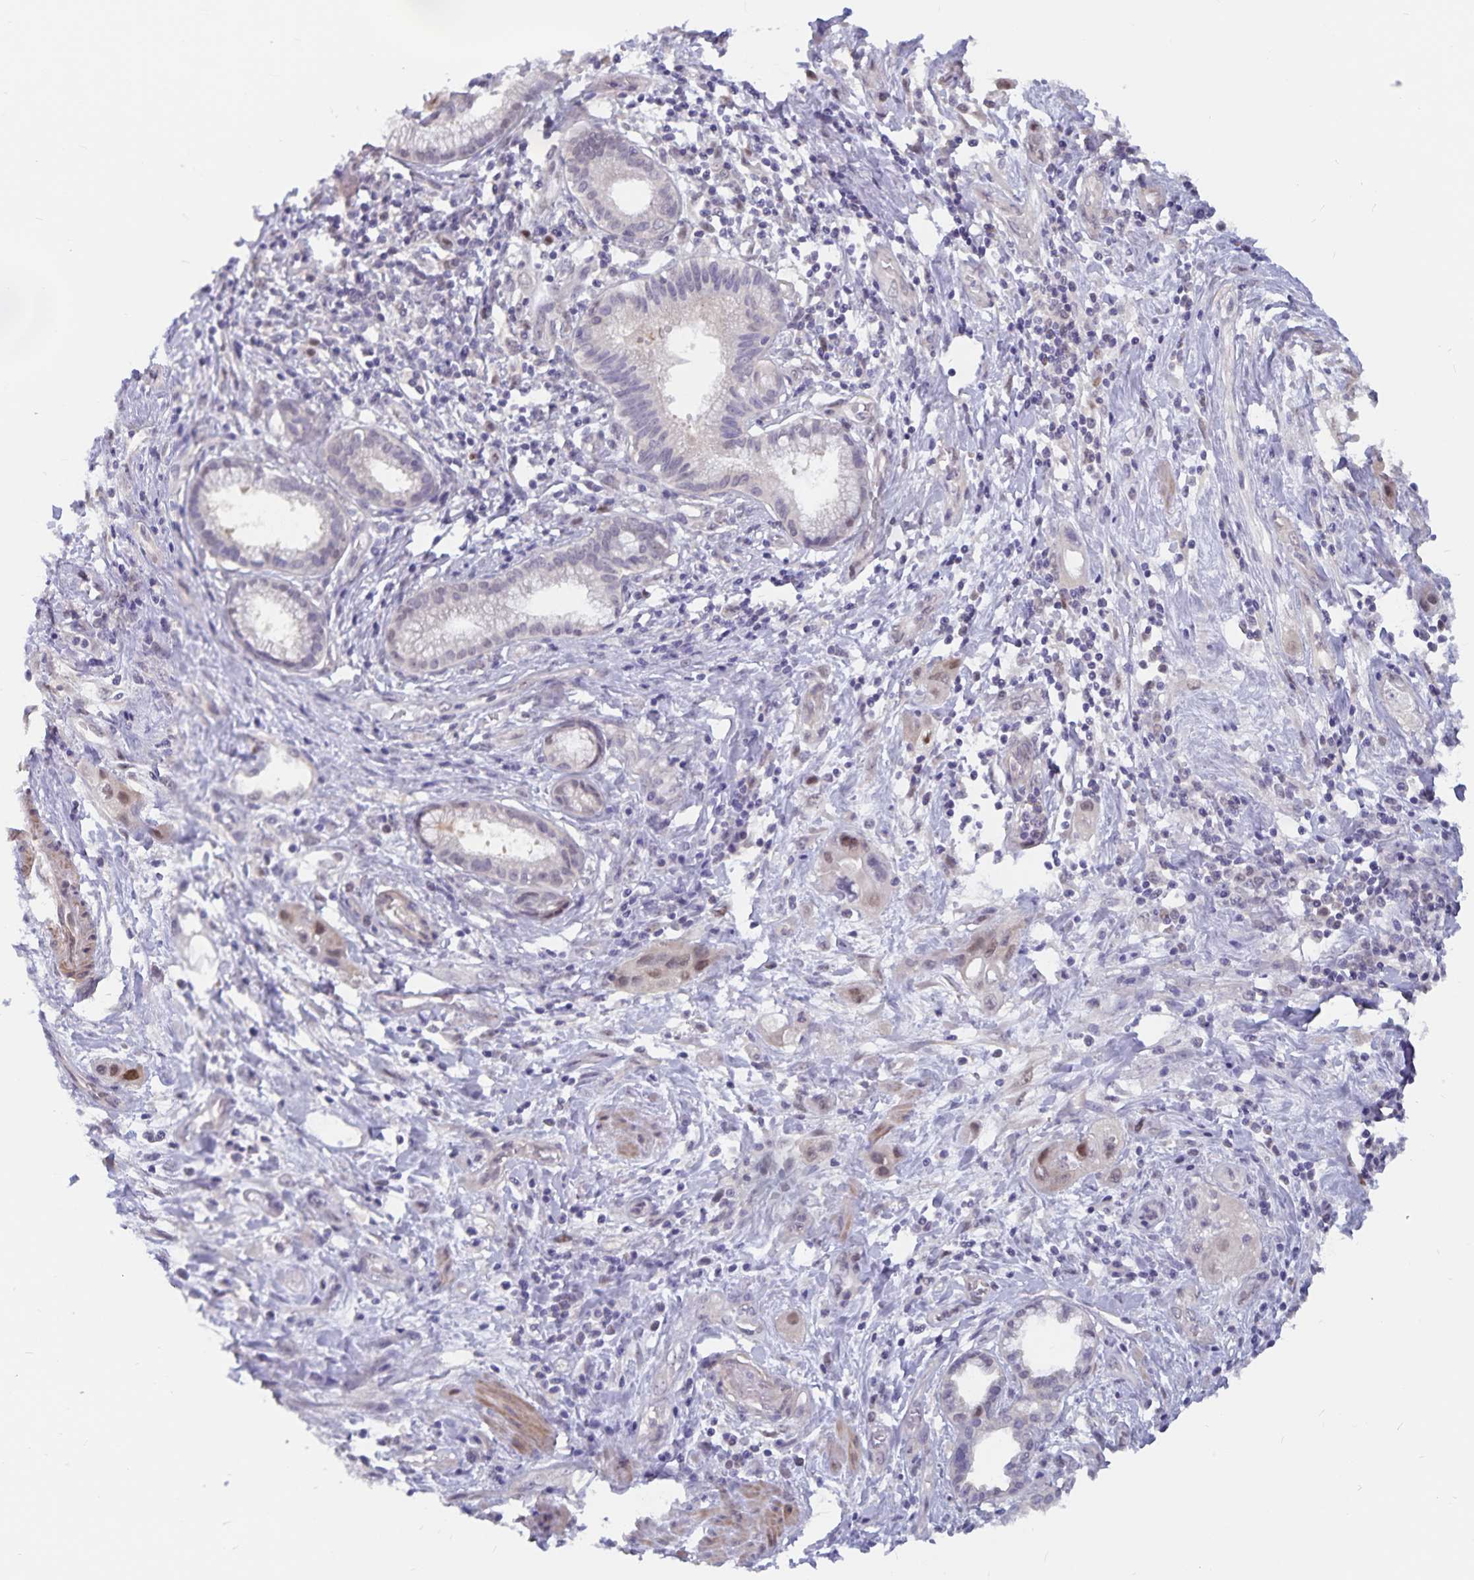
{"staining": {"intensity": "moderate", "quantity": "<25%", "location": "nuclear"}, "tissue": "pancreatic cancer", "cell_type": "Tumor cells", "image_type": "cancer", "snomed": [{"axis": "morphology", "description": "Adenocarcinoma, NOS"}, {"axis": "topography", "description": "Pancreas"}], "caption": "This is a micrograph of immunohistochemistry (IHC) staining of pancreatic adenocarcinoma, which shows moderate staining in the nuclear of tumor cells.", "gene": "BAG6", "patient": {"sex": "female", "age": 66}}